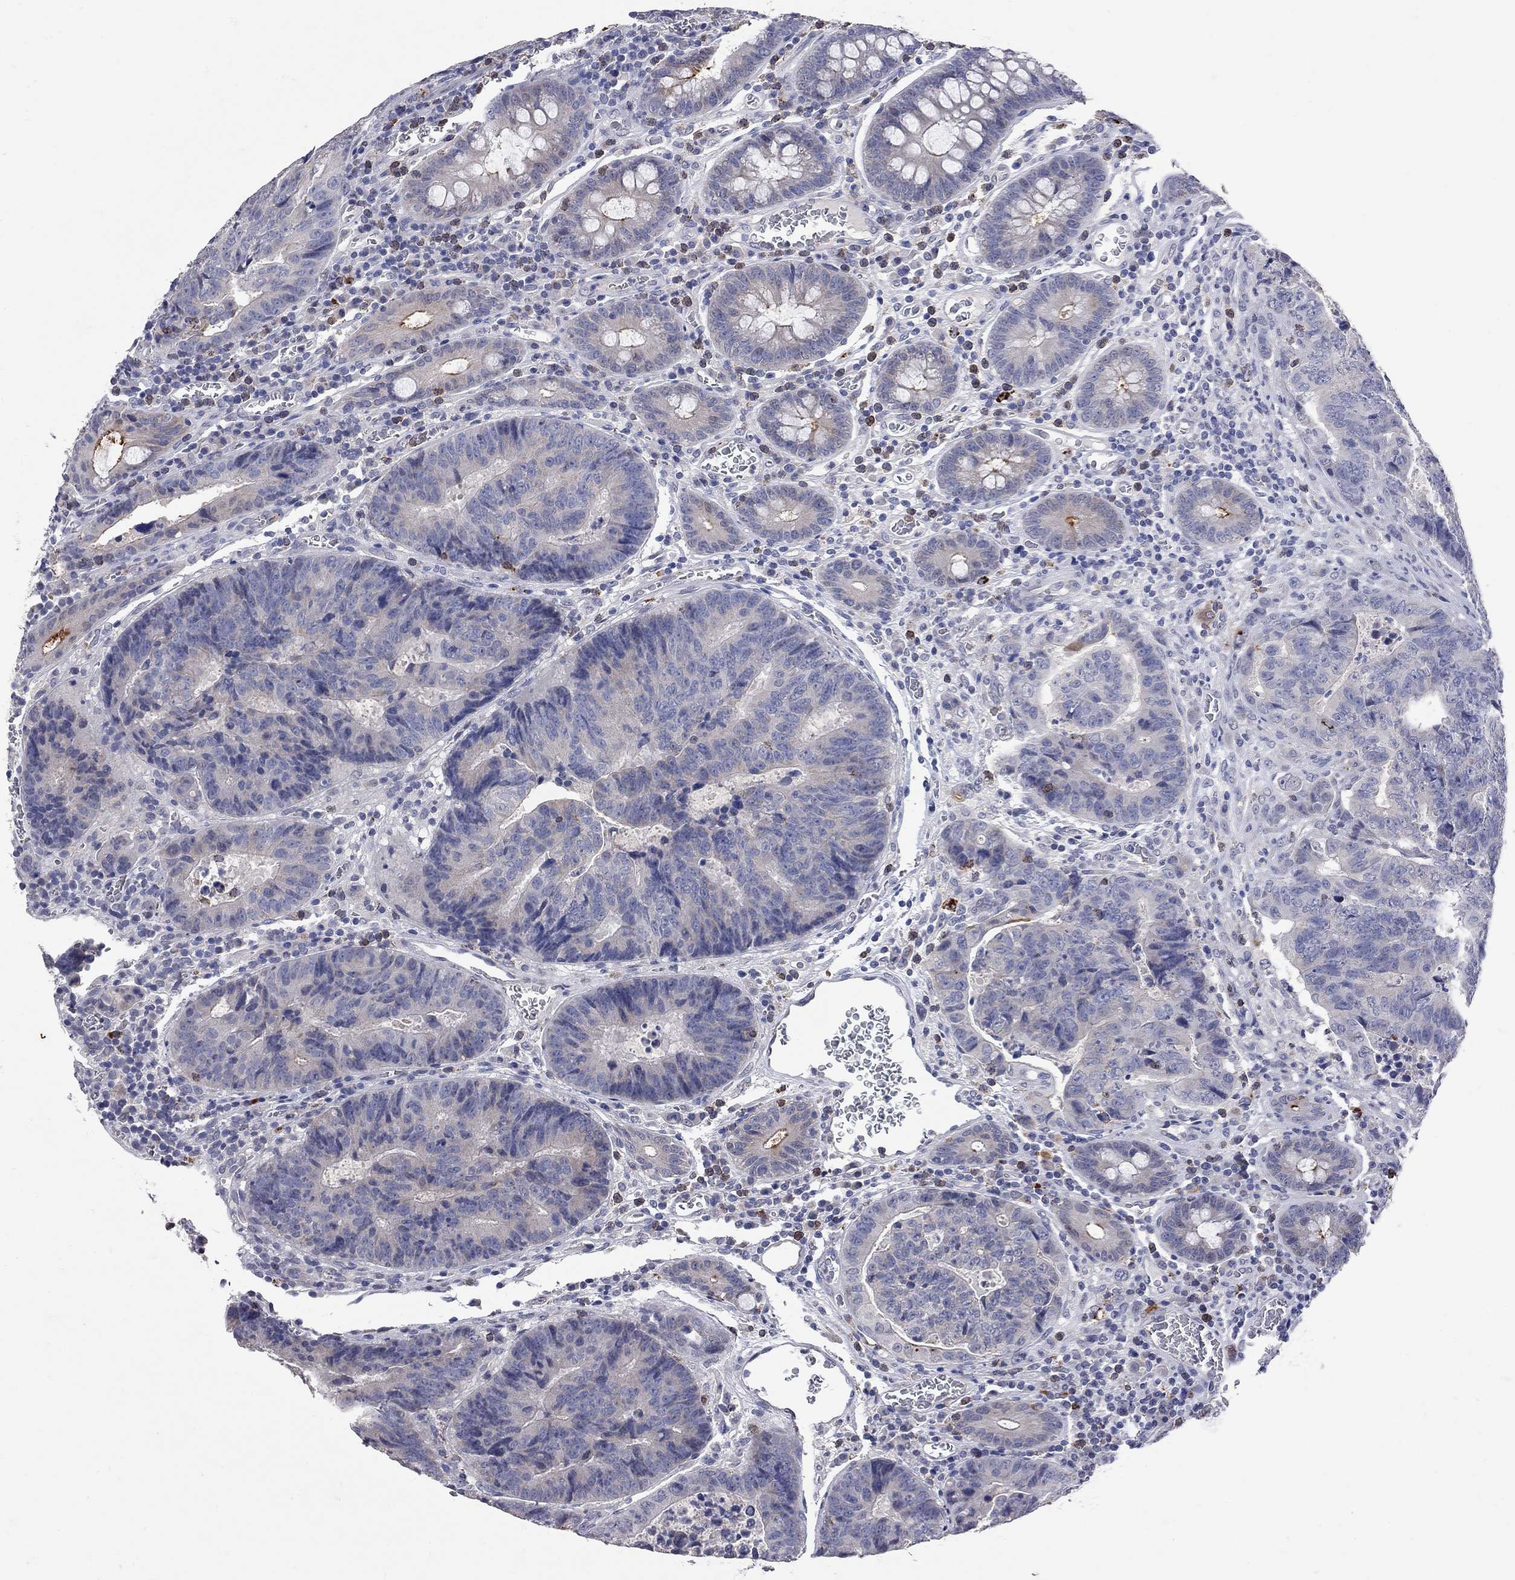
{"staining": {"intensity": "strong", "quantity": "<25%", "location": "cytoplasmic/membranous"}, "tissue": "colorectal cancer", "cell_type": "Tumor cells", "image_type": "cancer", "snomed": [{"axis": "morphology", "description": "Adenocarcinoma, NOS"}, {"axis": "topography", "description": "Colon"}], "caption": "The histopathology image shows staining of colorectal adenocarcinoma, revealing strong cytoplasmic/membranous protein positivity (brown color) within tumor cells.", "gene": "NOS2", "patient": {"sex": "female", "age": 48}}